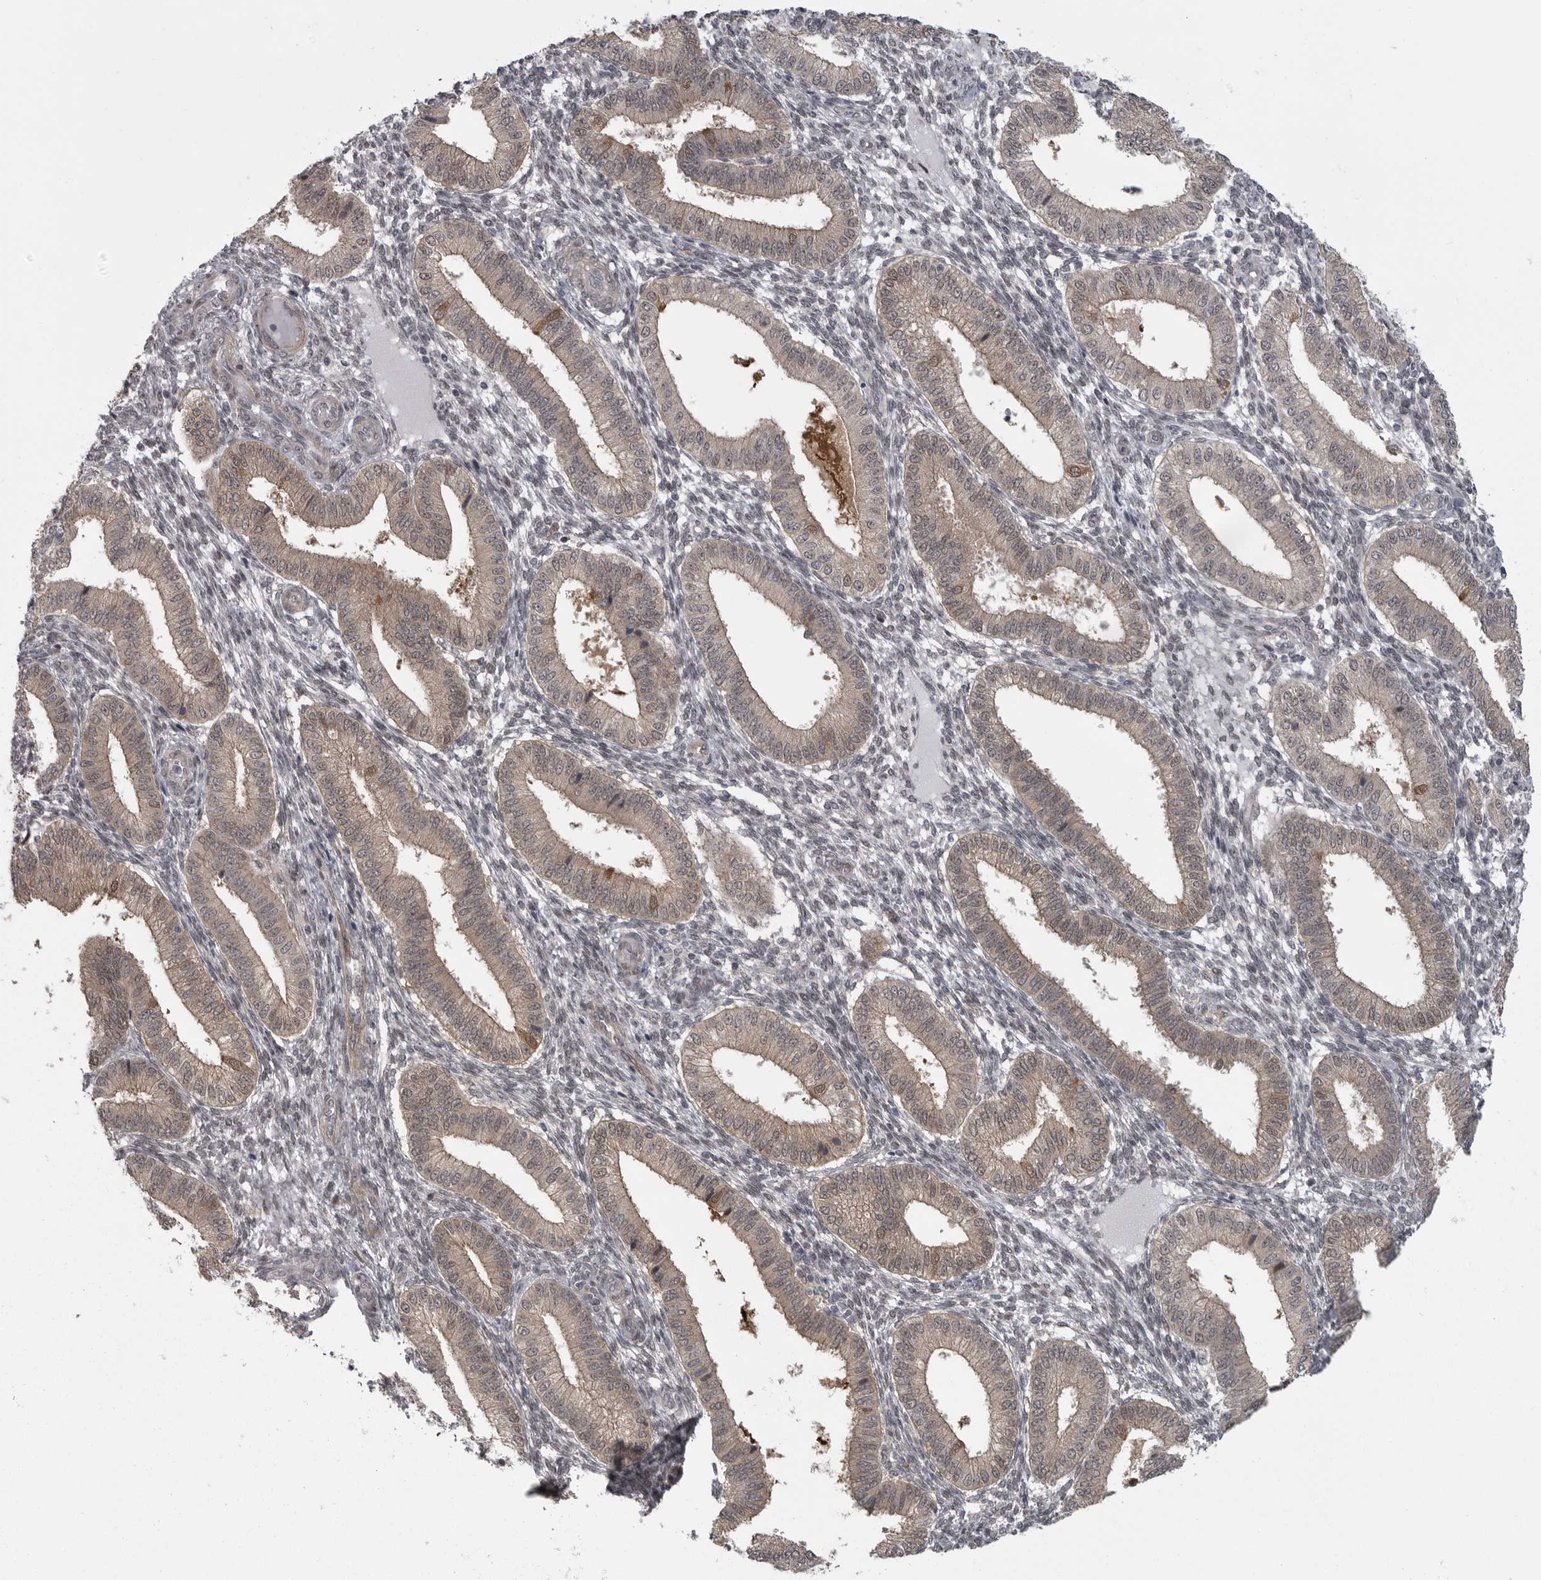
{"staining": {"intensity": "negative", "quantity": "none", "location": "none"}, "tissue": "endometrium", "cell_type": "Cells in endometrial stroma", "image_type": "normal", "snomed": [{"axis": "morphology", "description": "Normal tissue, NOS"}, {"axis": "topography", "description": "Endometrium"}], "caption": "Human endometrium stained for a protein using immunohistochemistry reveals no staining in cells in endometrial stroma.", "gene": "PPP1R9A", "patient": {"sex": "female", "age": 39}}